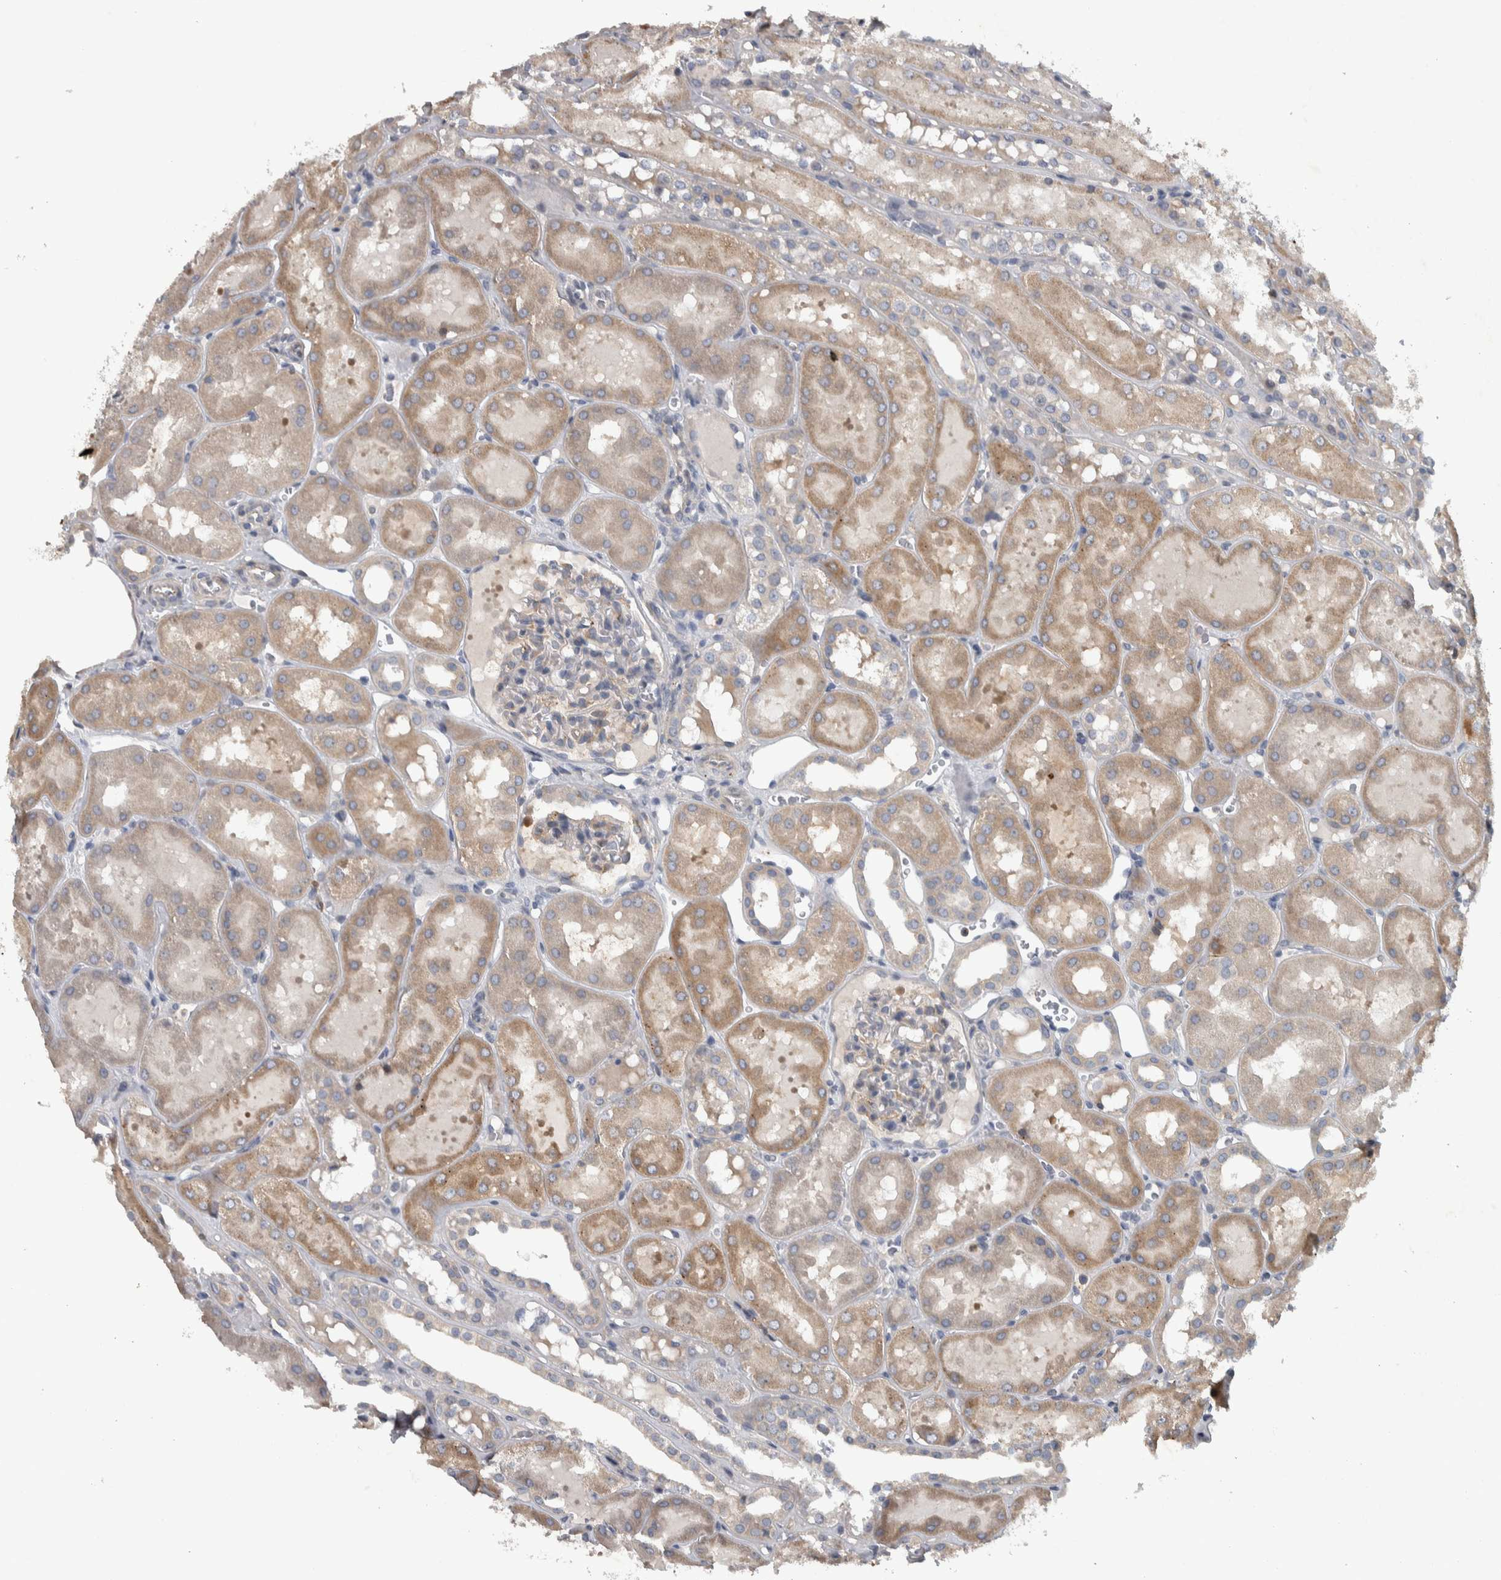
{"staining": {"intensity": "weak", "quantity": "<25%", "location": "cytoplasmic/membranous"}, "tissue": "kidney", "cell_type": "Cells in glomeruli", "image_type": "normal", "snomed": [{"axis": "morphology", "description": "Normal tissue, NOS"}, {"axis": "topography", "description": "Kidney"}, {"axis": "topography", "description": "Urinary bladder"}], "caption": "The immunohistochemistry (IHC) micrograph has no significant expression in cells in glomeruli of kidney.", "gene": "NT5C2", "patient": {"sex": "male", "age": 16}}